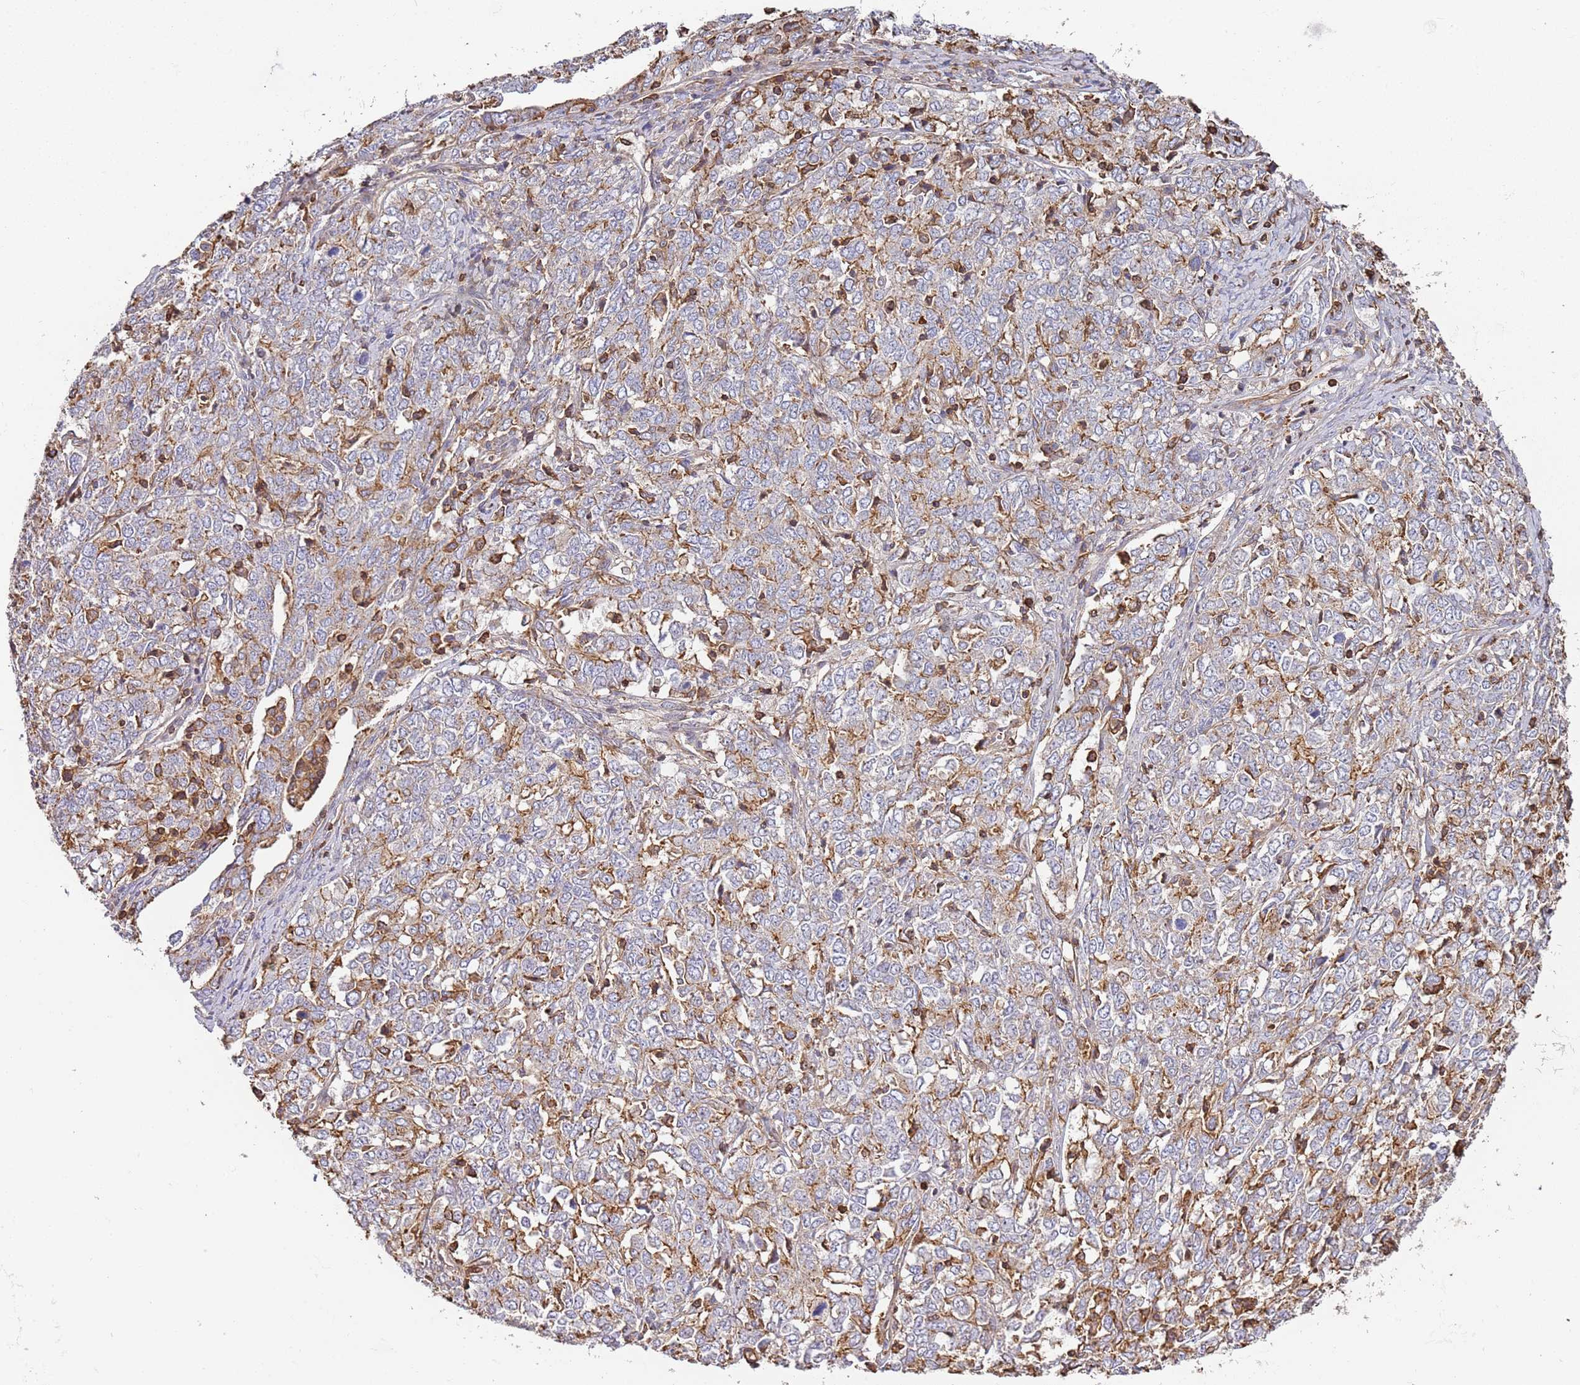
{"staining": {"intensity": "negative", "quantity": "none", "location": "none"}, "tissue": "ovarian cancer", "cell_type": "Tumor cells", "image_type": "cancer", "snomed": [{"axis": "morphology", "description": "Carcinoma, endometroid"}, {"axis": "topography", "description": "Ovary"}], "caption": "Immunohistochemistry of ovarian cancer (endometroid carcinoma) displays no expression in tumor cells.", "gene": "CYP2U1", "patient": {"sex": "female", "age": 62}}